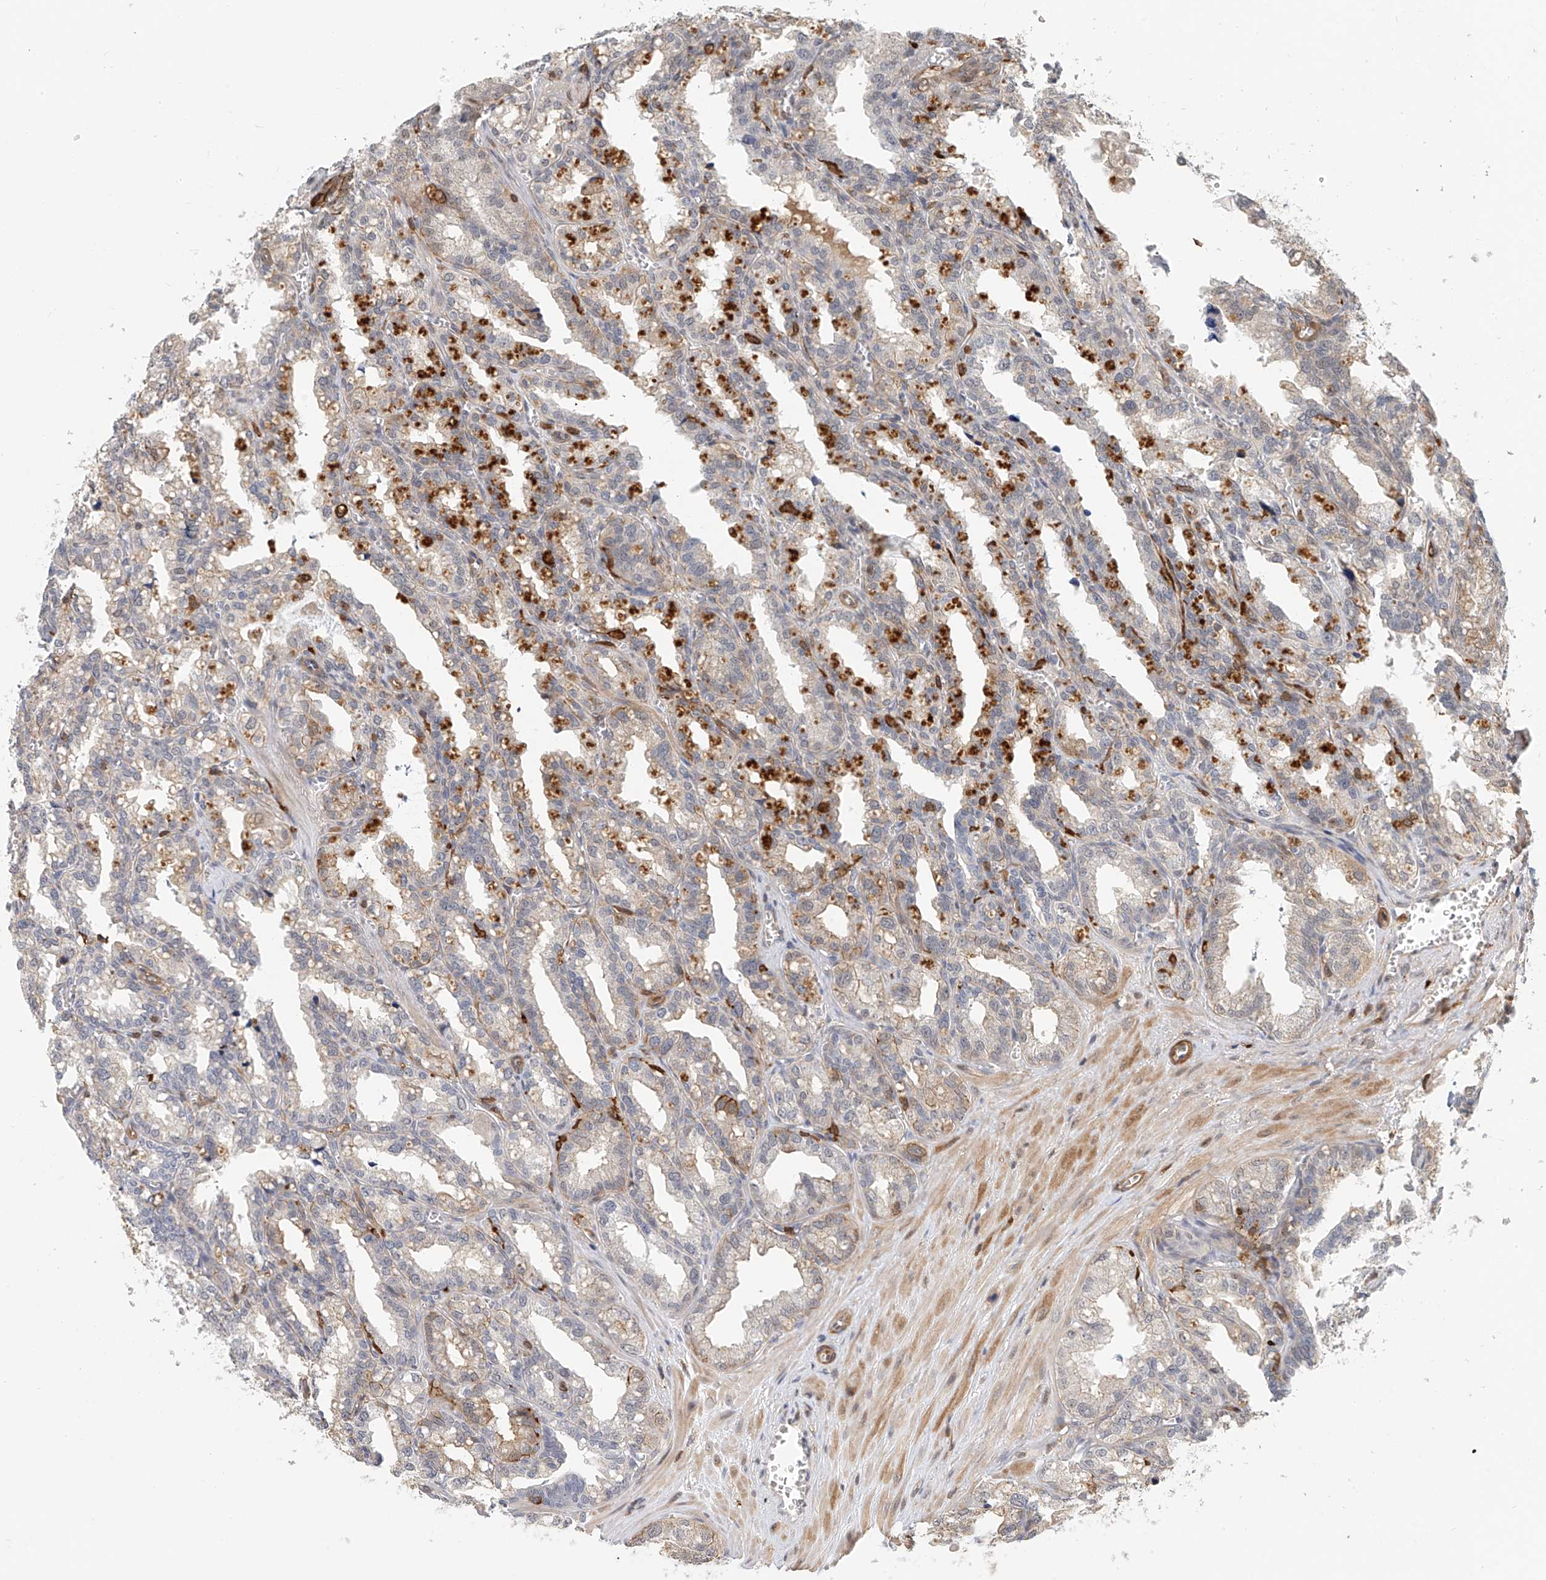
{"staining": {"intensity": "weak", "quantity": "<25%", "location": "cytoplasmic/membranous"}, "tissue": "seminal vesicle", "cell_type": "Glandular cells", "image_type": "normal", "snomed": [{"axis": "morphology", "description": "Normal tissue, NOS"}, {"axis": "topography", "description": "Prostate"}, {"axis": "topography", "description": "Seminal veicle"}], "caption": "Glandular cells show no significant expression in benign seminal vesicle.", "gene": "MICAL1", "patient": {"sex": "male", "age": 51}}